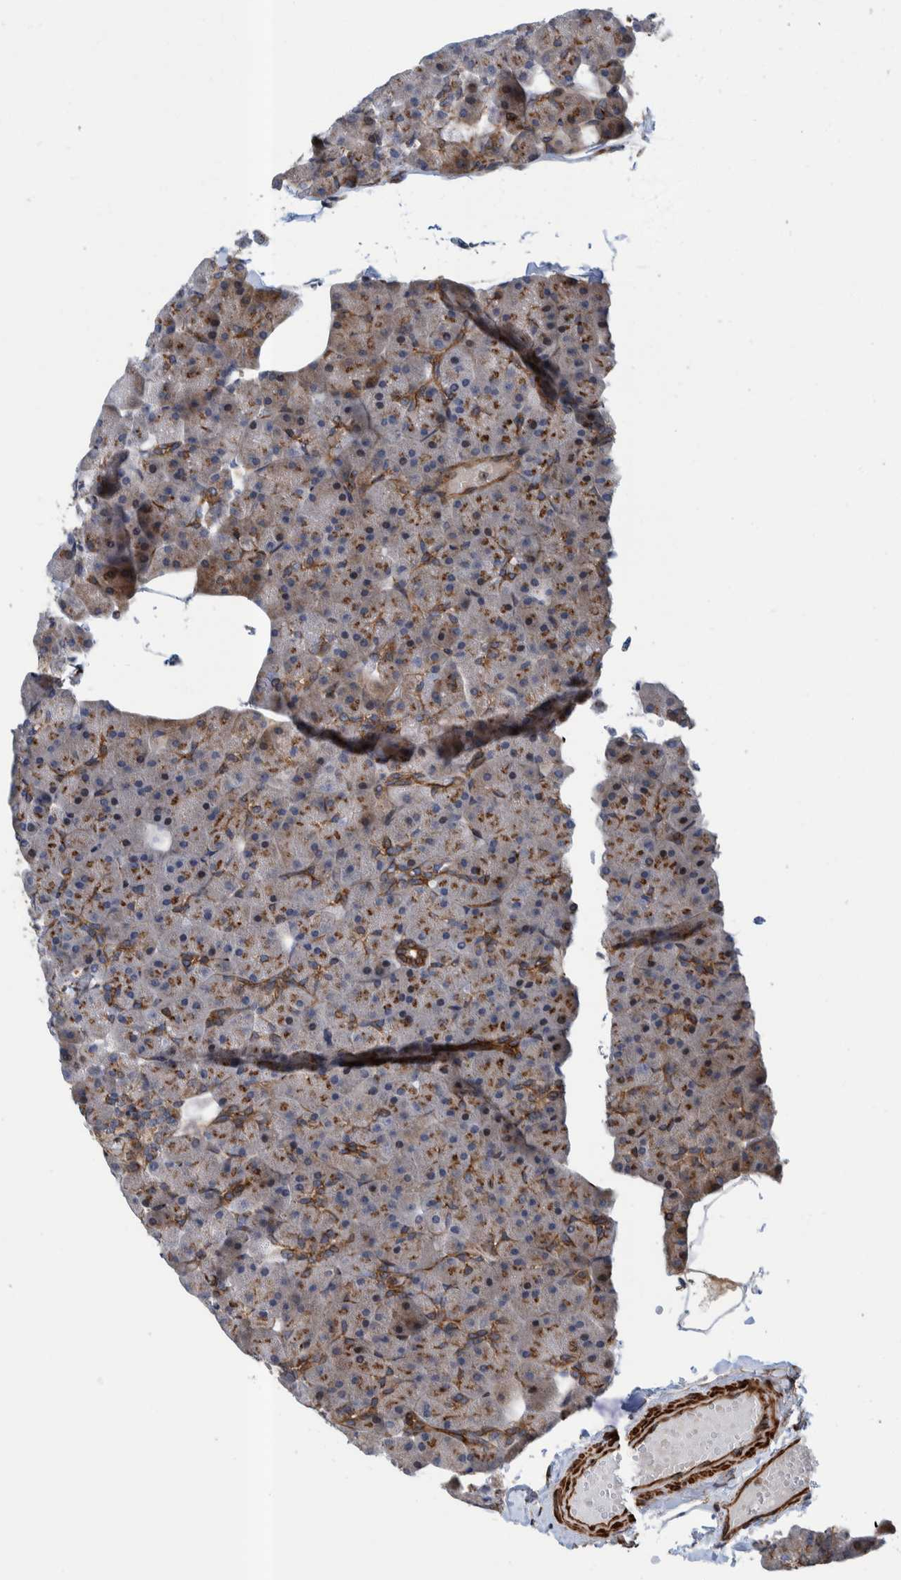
{"staining": {"intensity": "strong", "quantity": "25%-75%", "location": "cytoplasmic/membranous"}, "tissue": "pancreas", "cell_type": "Exocrine glandular cells", "image_type": "normal", "snomed": [{"axis": "morphology", "description": "Normal tissue, NOS"}, {"axis": "topography", "description": "Pancreas"}], "caption": "Normal pancreas shows strong cytoplasmic/membranous staining in approximately 25%-75% of exocrine glandular cells The protein is stained brown, and the nuclei are stained in blue (DAB (3,3'-diaminobenzidine) IHC with brightfield microscopy, high magnification)..", "gene": "CCDC57", "patient": {"sex": "male", "age": 35}}